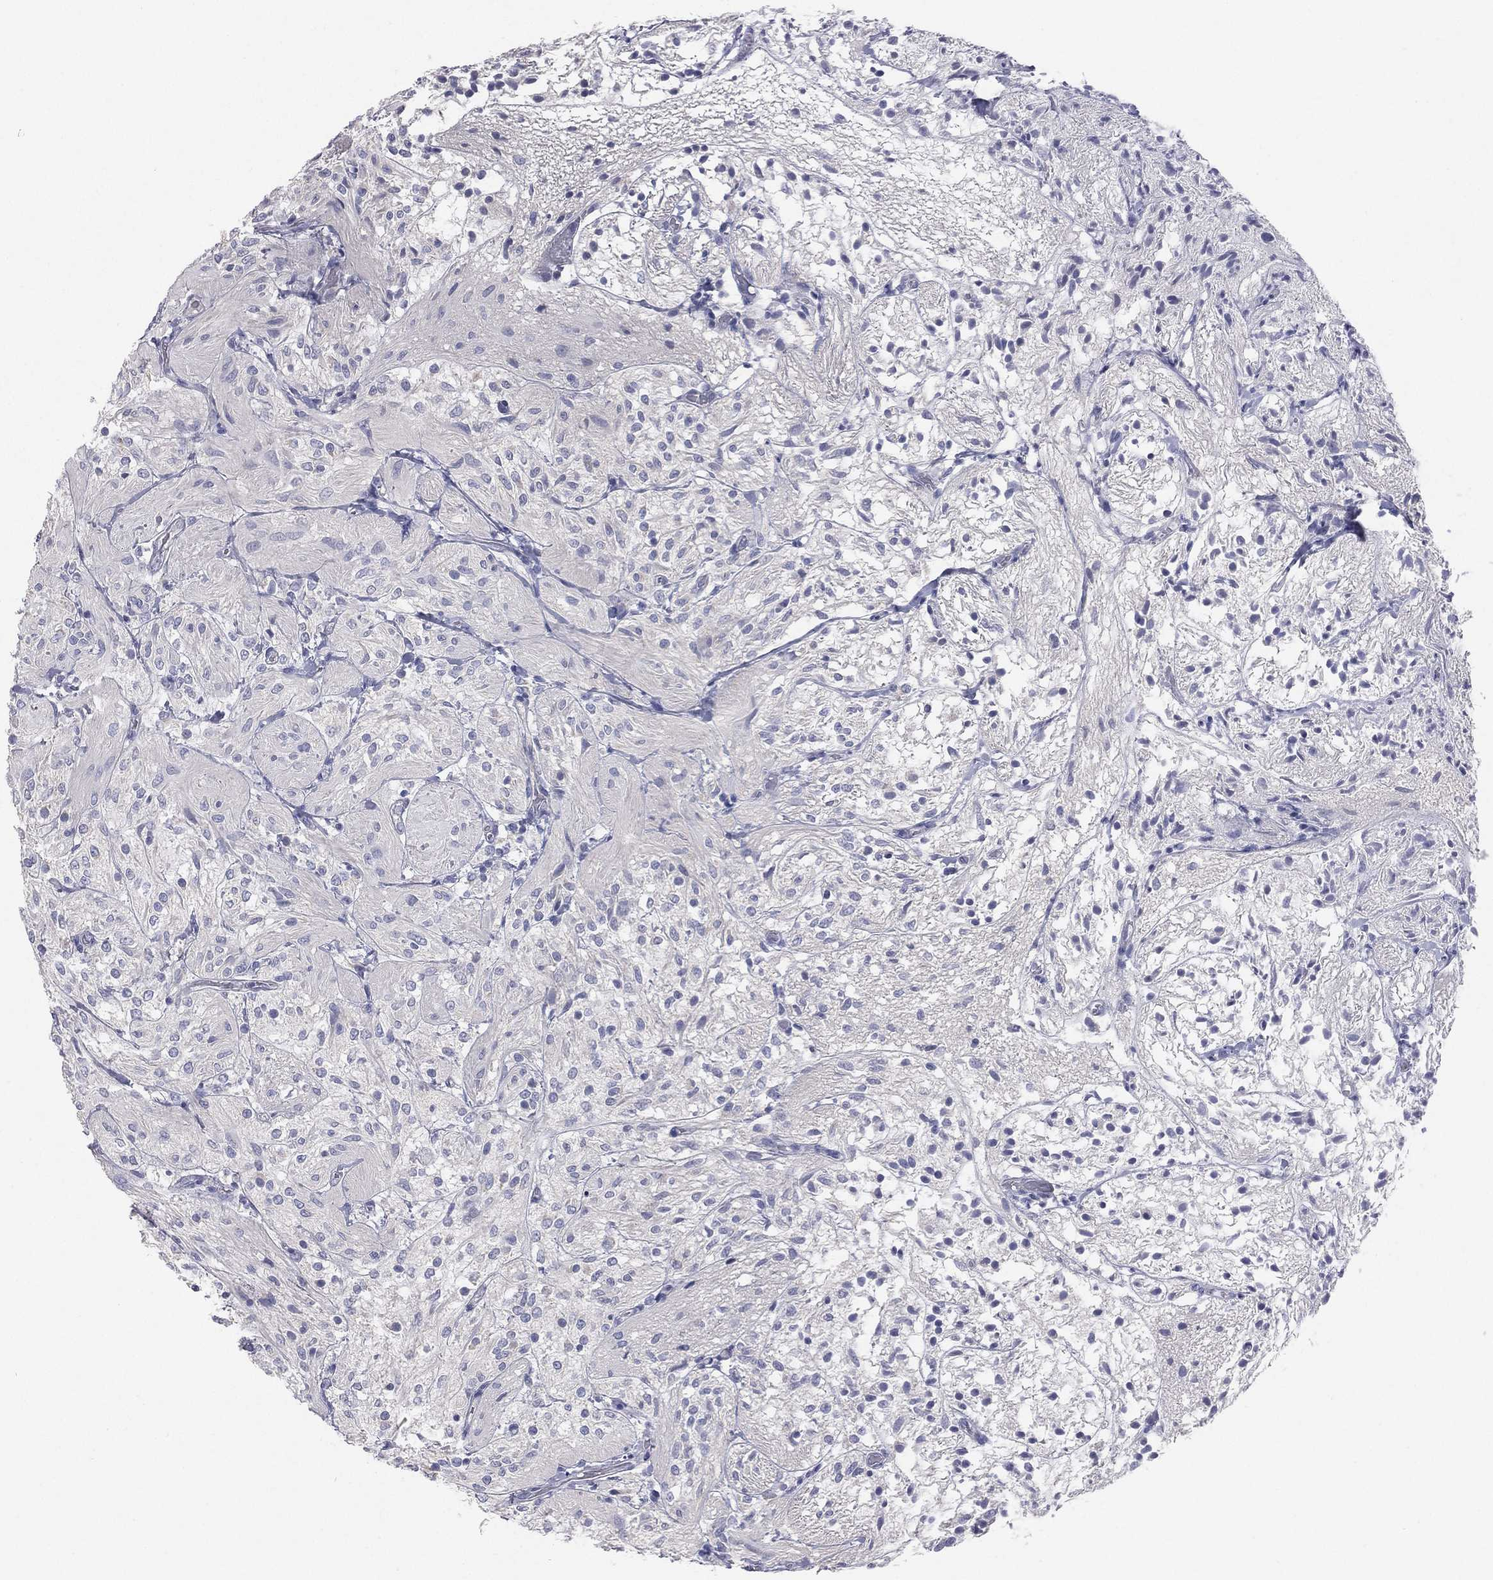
{"staining": {"intensity": "negative", "quantity": "none", "location": "none"}, "tissue": "glioma", "cell_type": "Tumor cells", "image_type": "cancer", "snomed": [{"axis": "morphology", "description": "Glioma, malignant, Low grade"}, {"axis": "topography", "description": "Brain"}], "caption": "This is a micrograph of immunohistochemistry (IHC) staining of low-grade glioma (malignant), which shows no expression in tumor cells.", "gene": "STK31", "patient": {"sex": "male", "age": 3}}